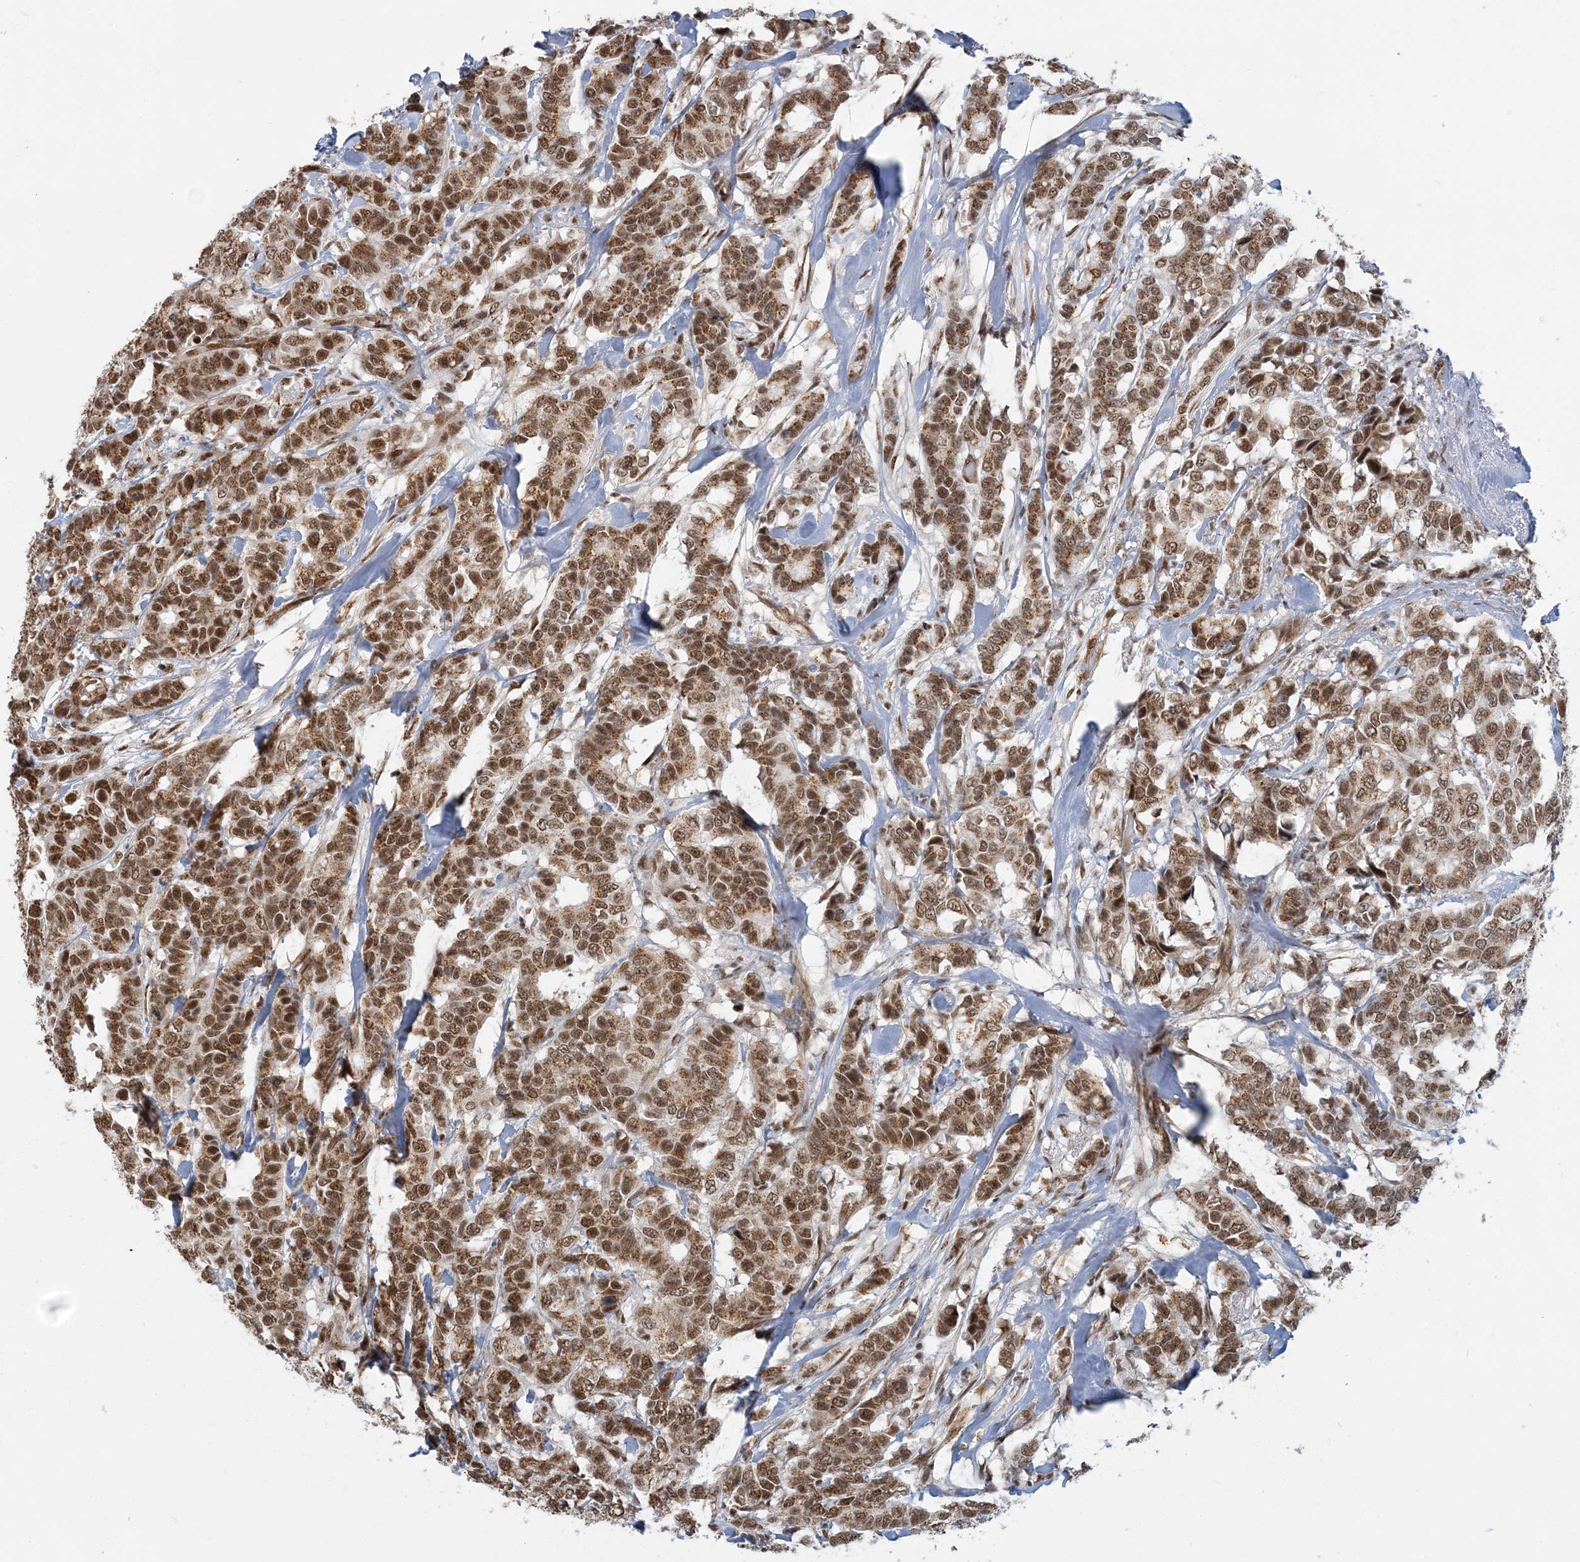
{"staining": {"intensity": "moderate", "quantity": ">75%", "location": "cytoplasmic/membranous,nuclear"}, "tissue": "breast cancer", "cell_type": "Tumor cells", "image_type": "cancer", "snomed": [{"axis": "morphology", "description": "Duct carcinoma"}, {"axis": "topography", "description": "Breast"}], "caption": "Immunohistochemistry image of human breast cancer (intraductal carcinoma) stained for a protein (brown), which demonstrates medium levels of moderate cytoplasmic/membranous and nuclear positivity in approximately >75% of tumor cells.", "gene": "PLRG1", "patient": {"sex": "female", "age": 87}}